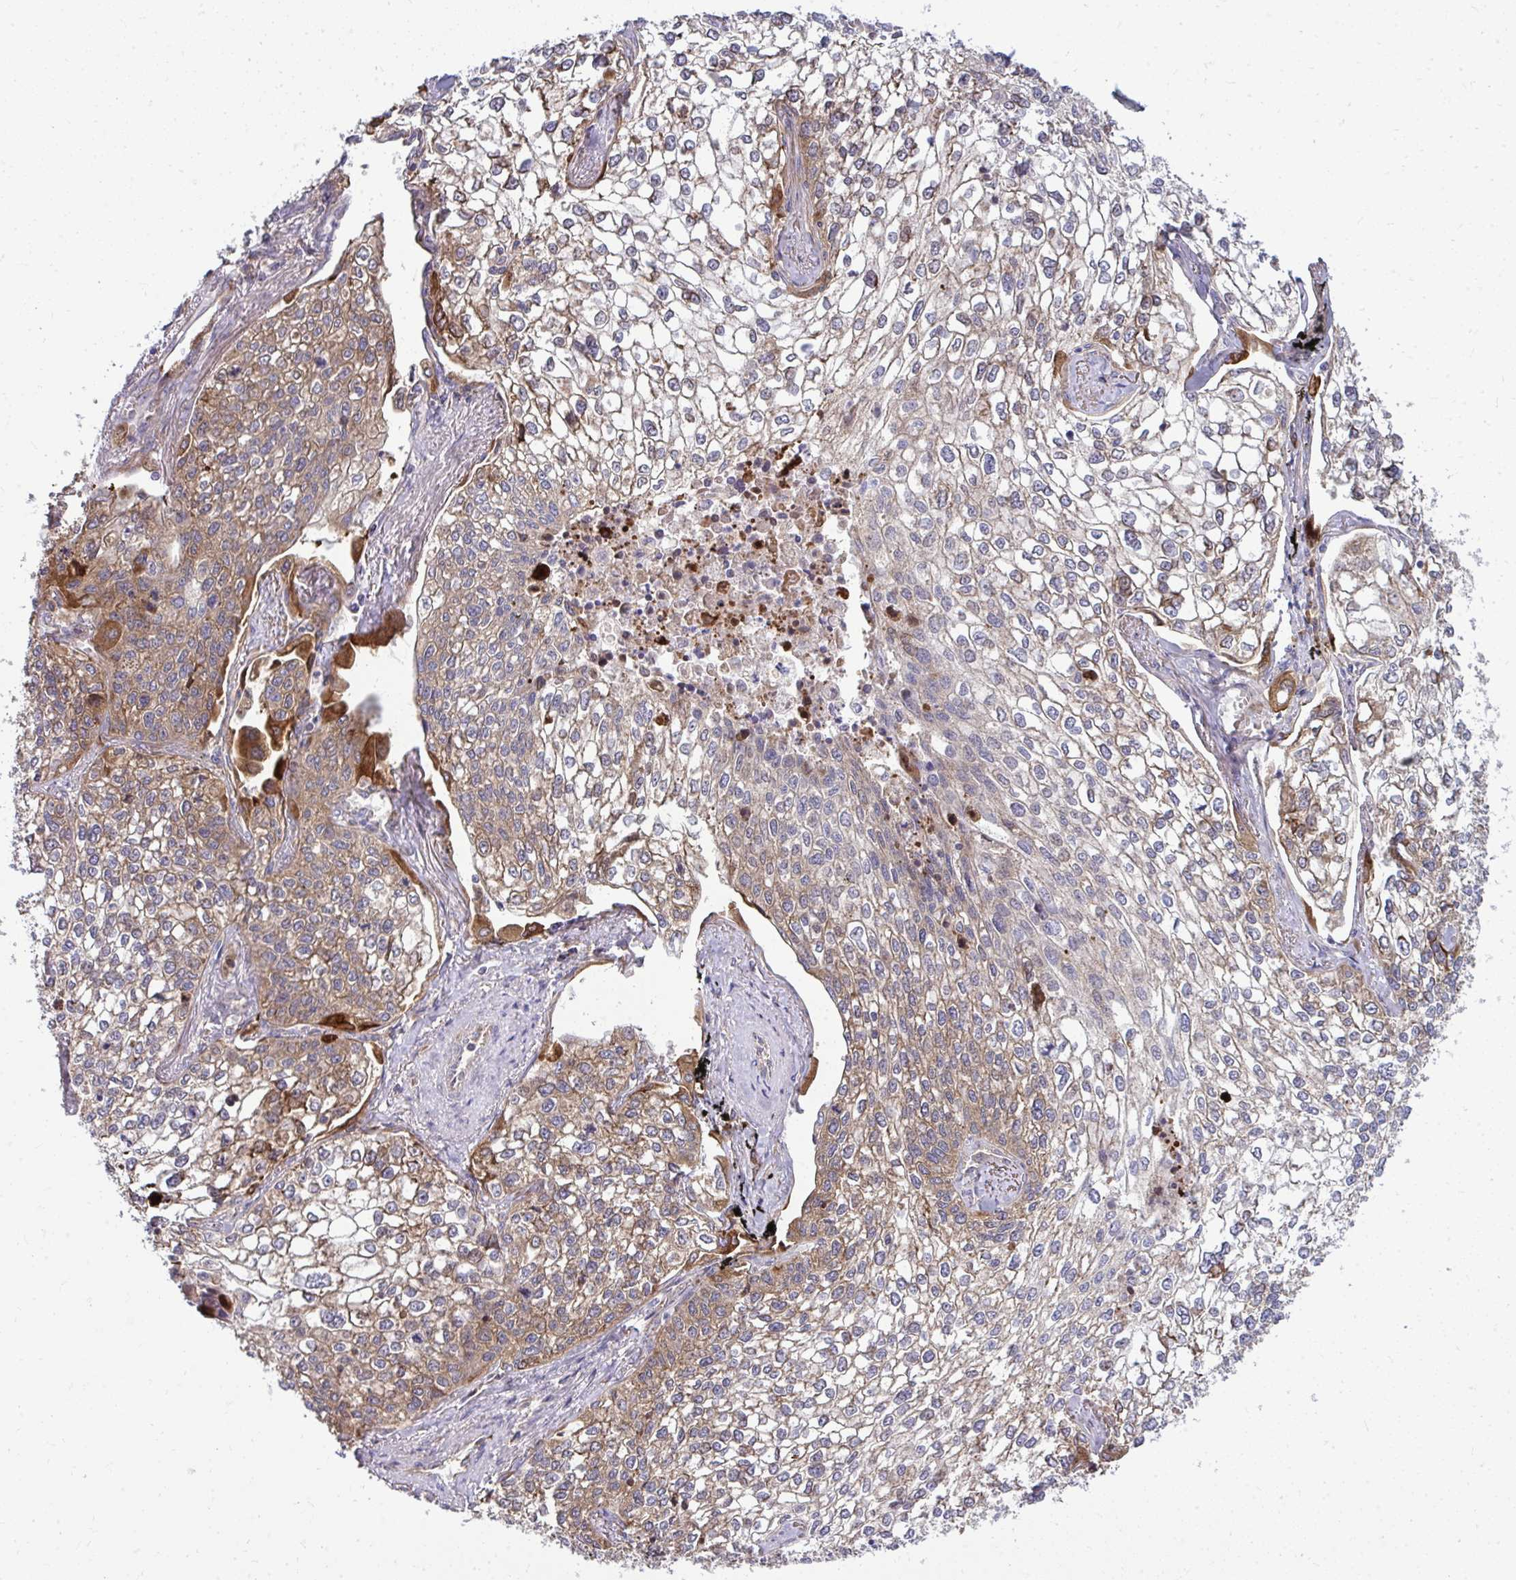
{"staining": {"intensity": "moderate", "quantity": ">75%", "location": "cytoplasmic/membranous"}, "tissue": "lung cancer", "cell_type": "Tumor cells", "image_type": "cancer", "snomed": [{"axis": "morphology", "description": "Squamous cell carcinoma, NOS"}, {"axis": "topography", "description": "Lung"}], "caption": "Protein analysis of lung cancer tissue exhibits moderate cytoplasmic/membranous expression in approximately >75% of tumor cells.", "gene": "GFPT2", "patient": {"sex": "male", "age": 74}}